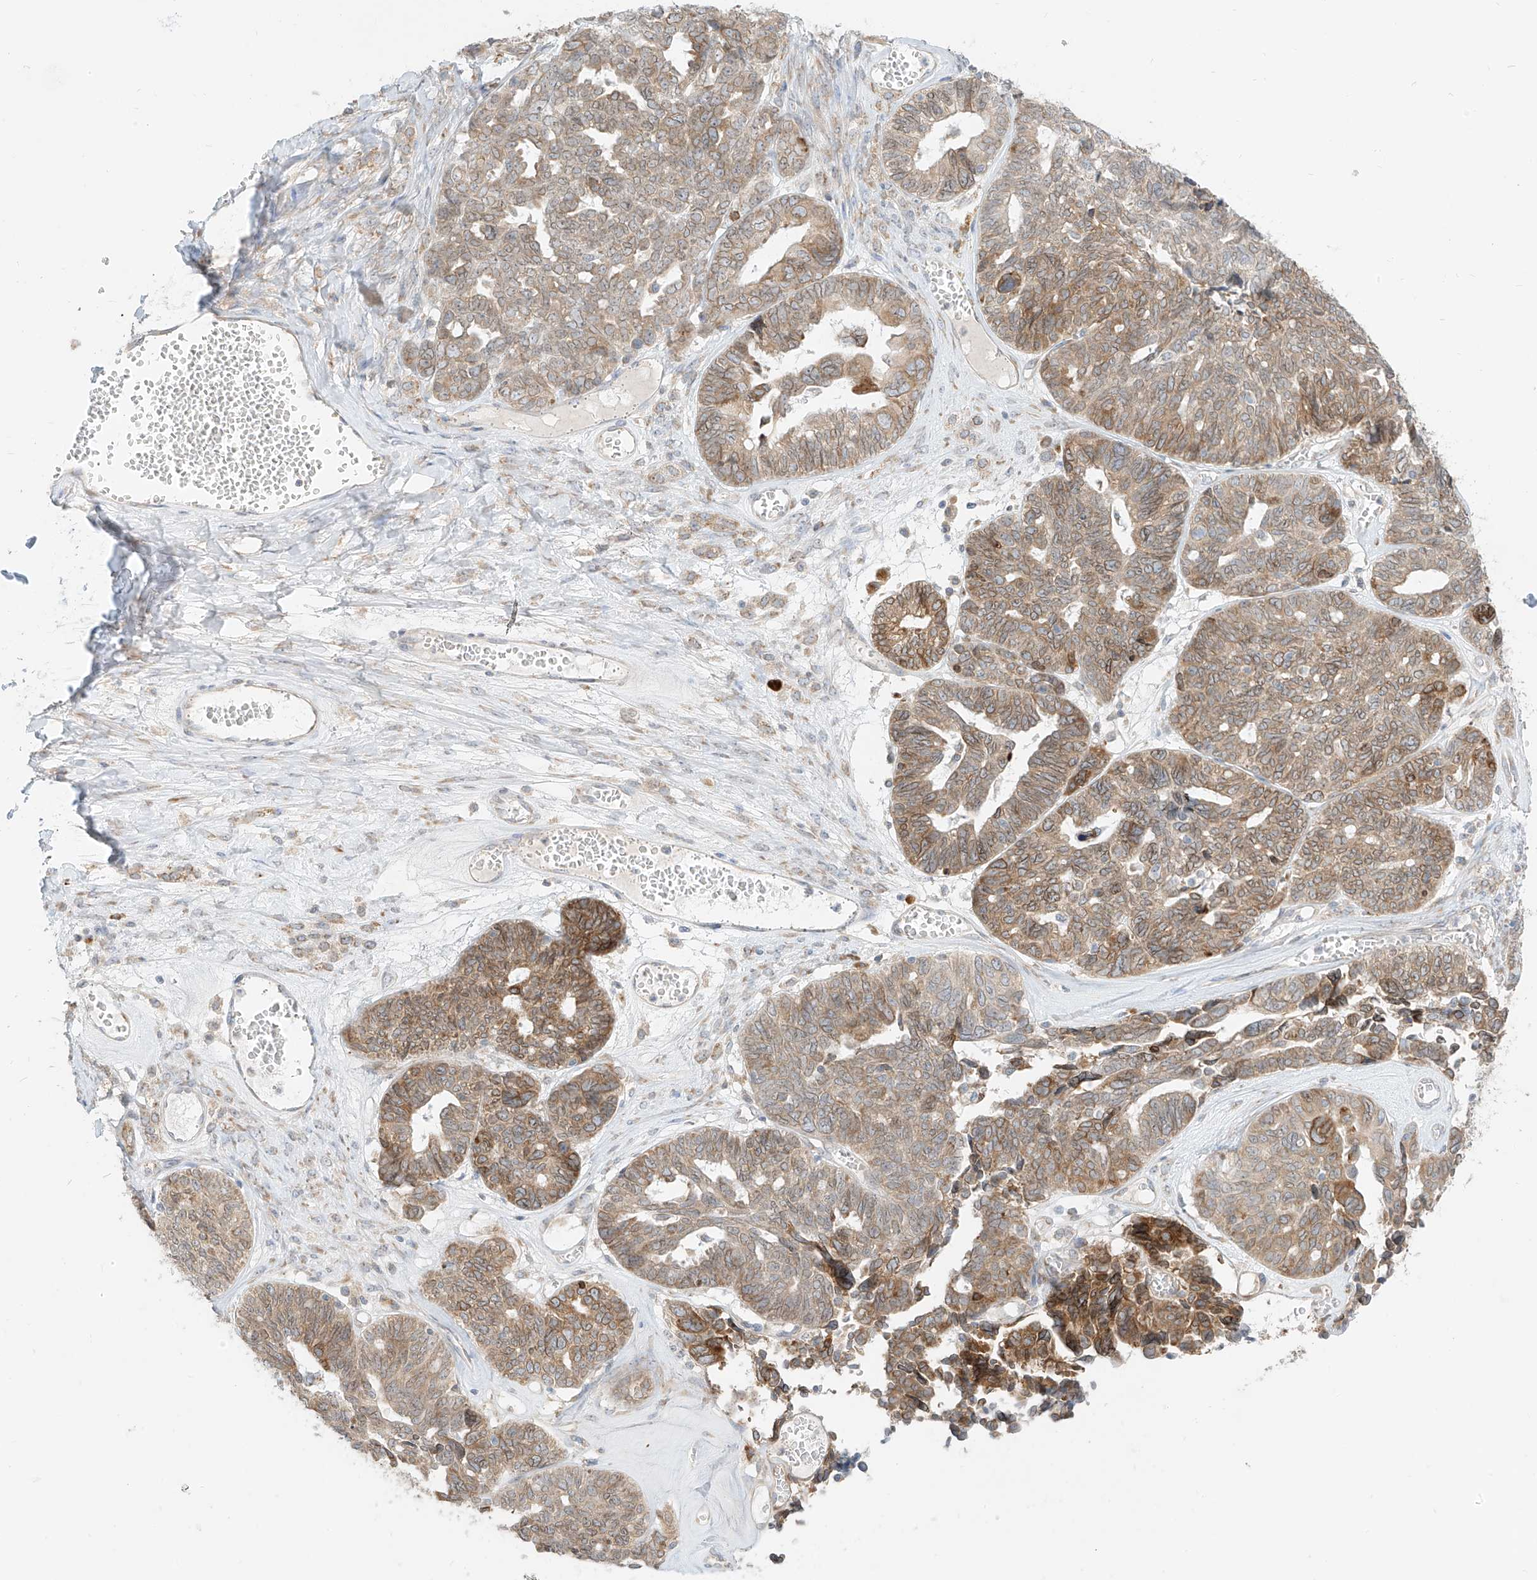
{"staining": {"intensity": "moderate", "quantity": "25%-75%", "location": "cytoplasmic/membranous"}, "tissue": "ovarian cancer", "cell_type": "Tumor cells", "image_type": "cancer", "snomed": [{"axis": "morphology", "description": "Cystadenocarcinoma, serous, NOS"}, {"axis": "topography", "description": "Ovary"}], "caption": "IHC (DAB (3,3'-diaminobenzidine)) staining of ovarian cancer shows moderate cytoplasmic/membranous protein expression in about 25%-75% of tumor cells. The protein is stained brown, and the nuclei are stained in blue (DAB (3,3'-diaminobenzidine) IHC with brightfield microscopy, high magnification).", "gene": "STT3A", "patient": {"sex": "female", "age": 79}}